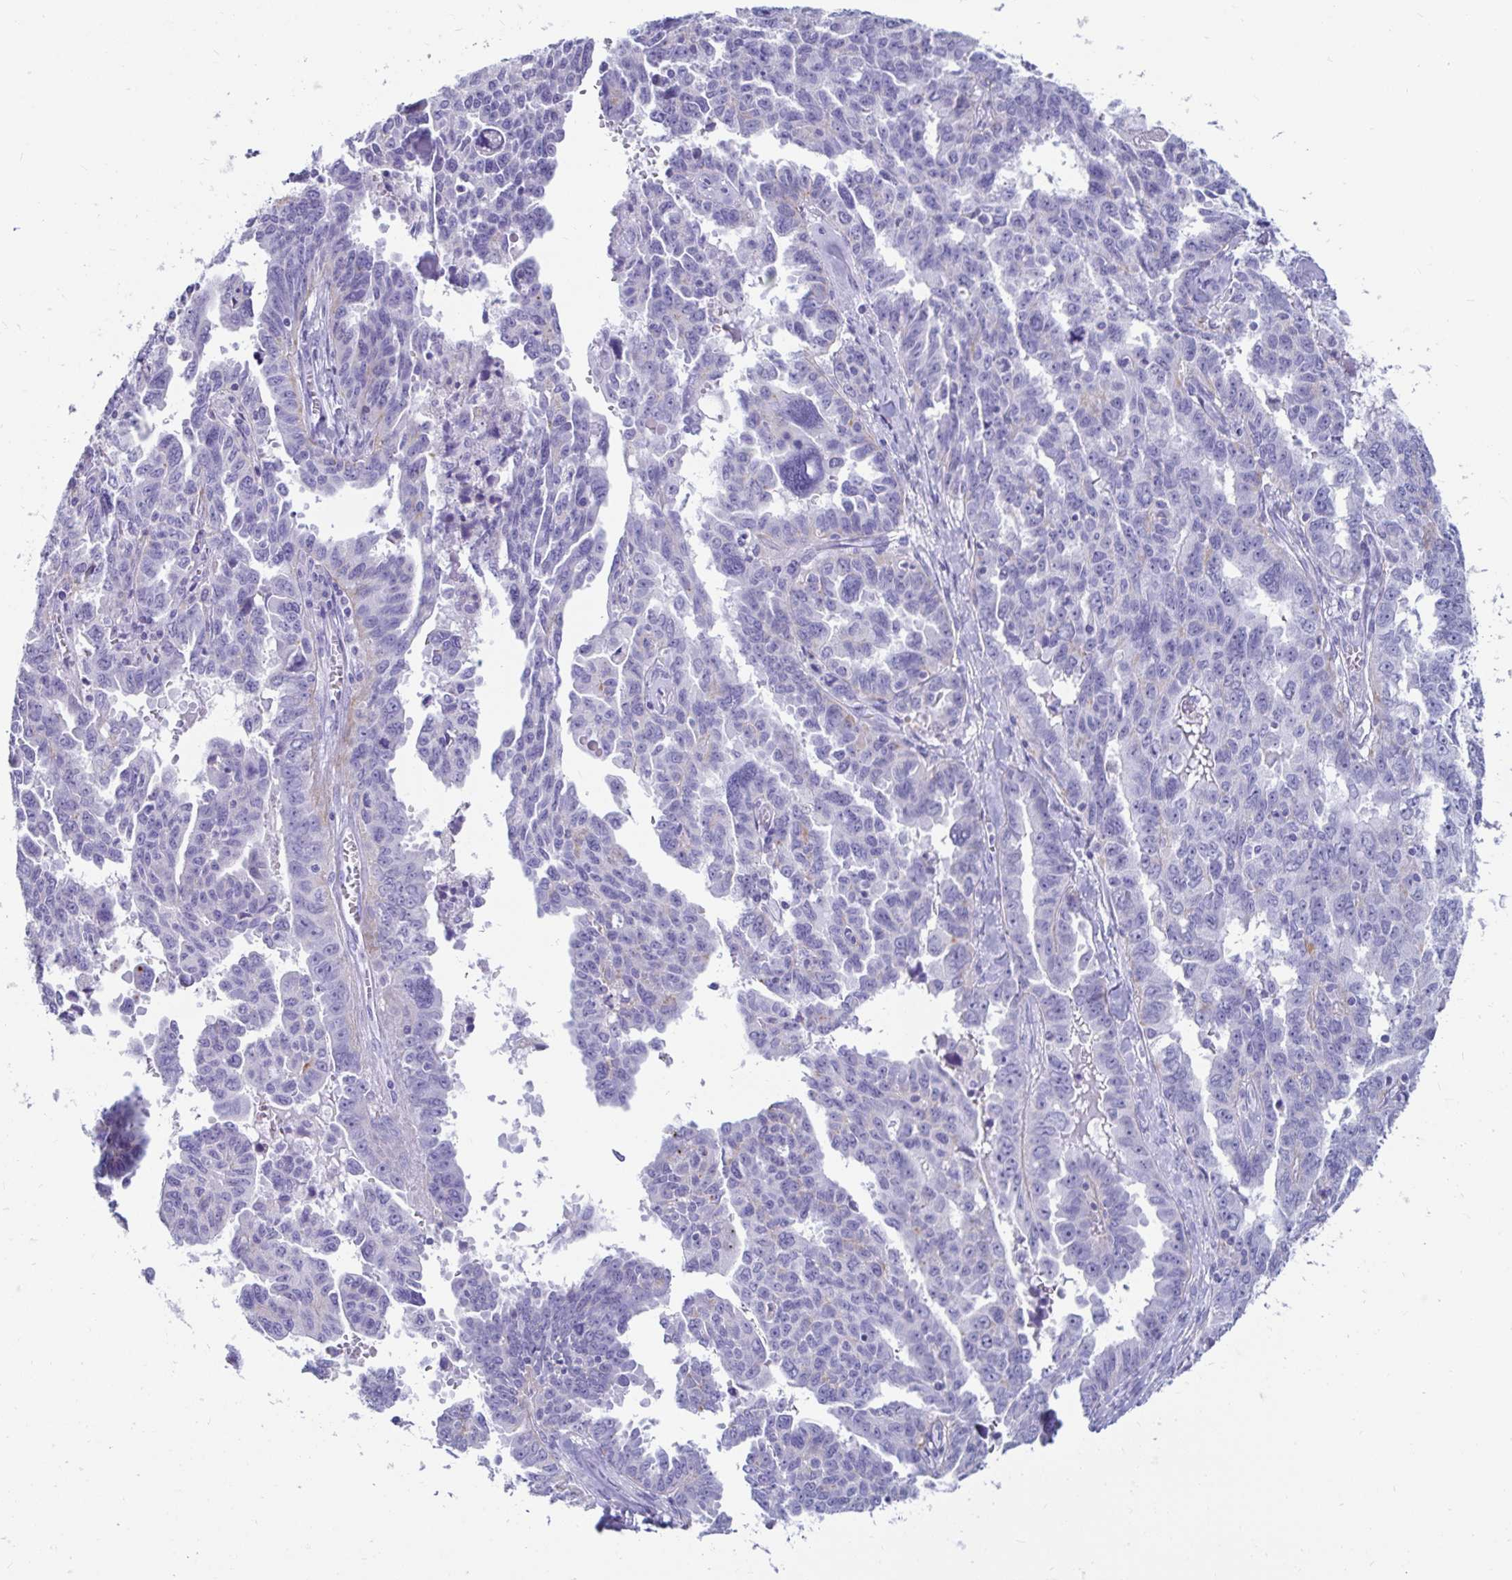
{"staining": {"intensity": "negative", "quantity": "none", "location": "none"}, "tissue": "ovarian cancer", "cell_type": "Tumor cells", "image_type": "cancer", "snomed": [{"axis": "morphology", "description": "Adenocarcinoma, NOS"}, {"axis": "morphology", "description": "Carcinoma, endometroid"}, {"axis": "topography", "description": "Ovary"}], "caption": "Ovarian cancer (adenocarcinoma) stained for a protein using immunohistochemistry demonstrates no staining tumor cells.", "gene": "ZPBP2", "patient": {"sex": "female", "age": 72}}